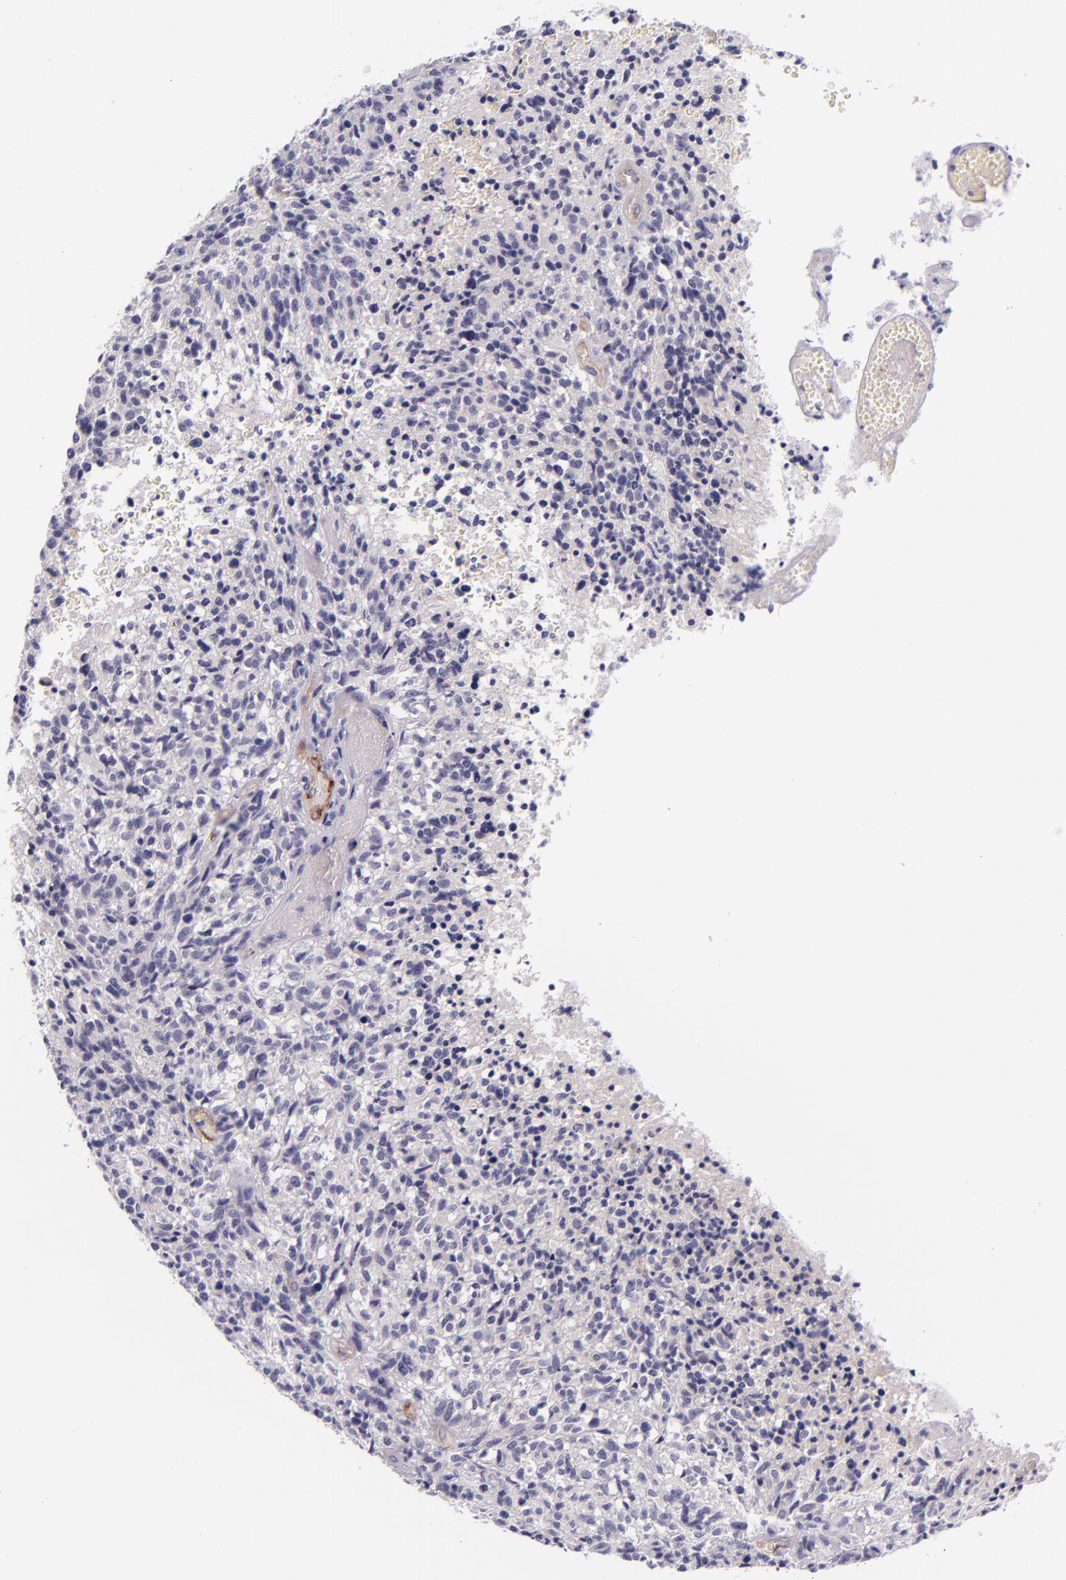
{"staining": {"intensity": "negative", "quantity": "none", "location": "none"}, "tissue": "glioma", "cell_type": "Tumor cells", "image_type": "cancer", "snomed": [{"axis": "morphology", "description": "Glioma, malignant, High grade"}, {"axis": "topography", "description": "Brain"}], "caption": "This is an IHC histopathology image of malignant high-grade glioma. There is no staining in tumor cells.", "gene": "NOS3", "patient": {"sex": "male", "age": 36}}